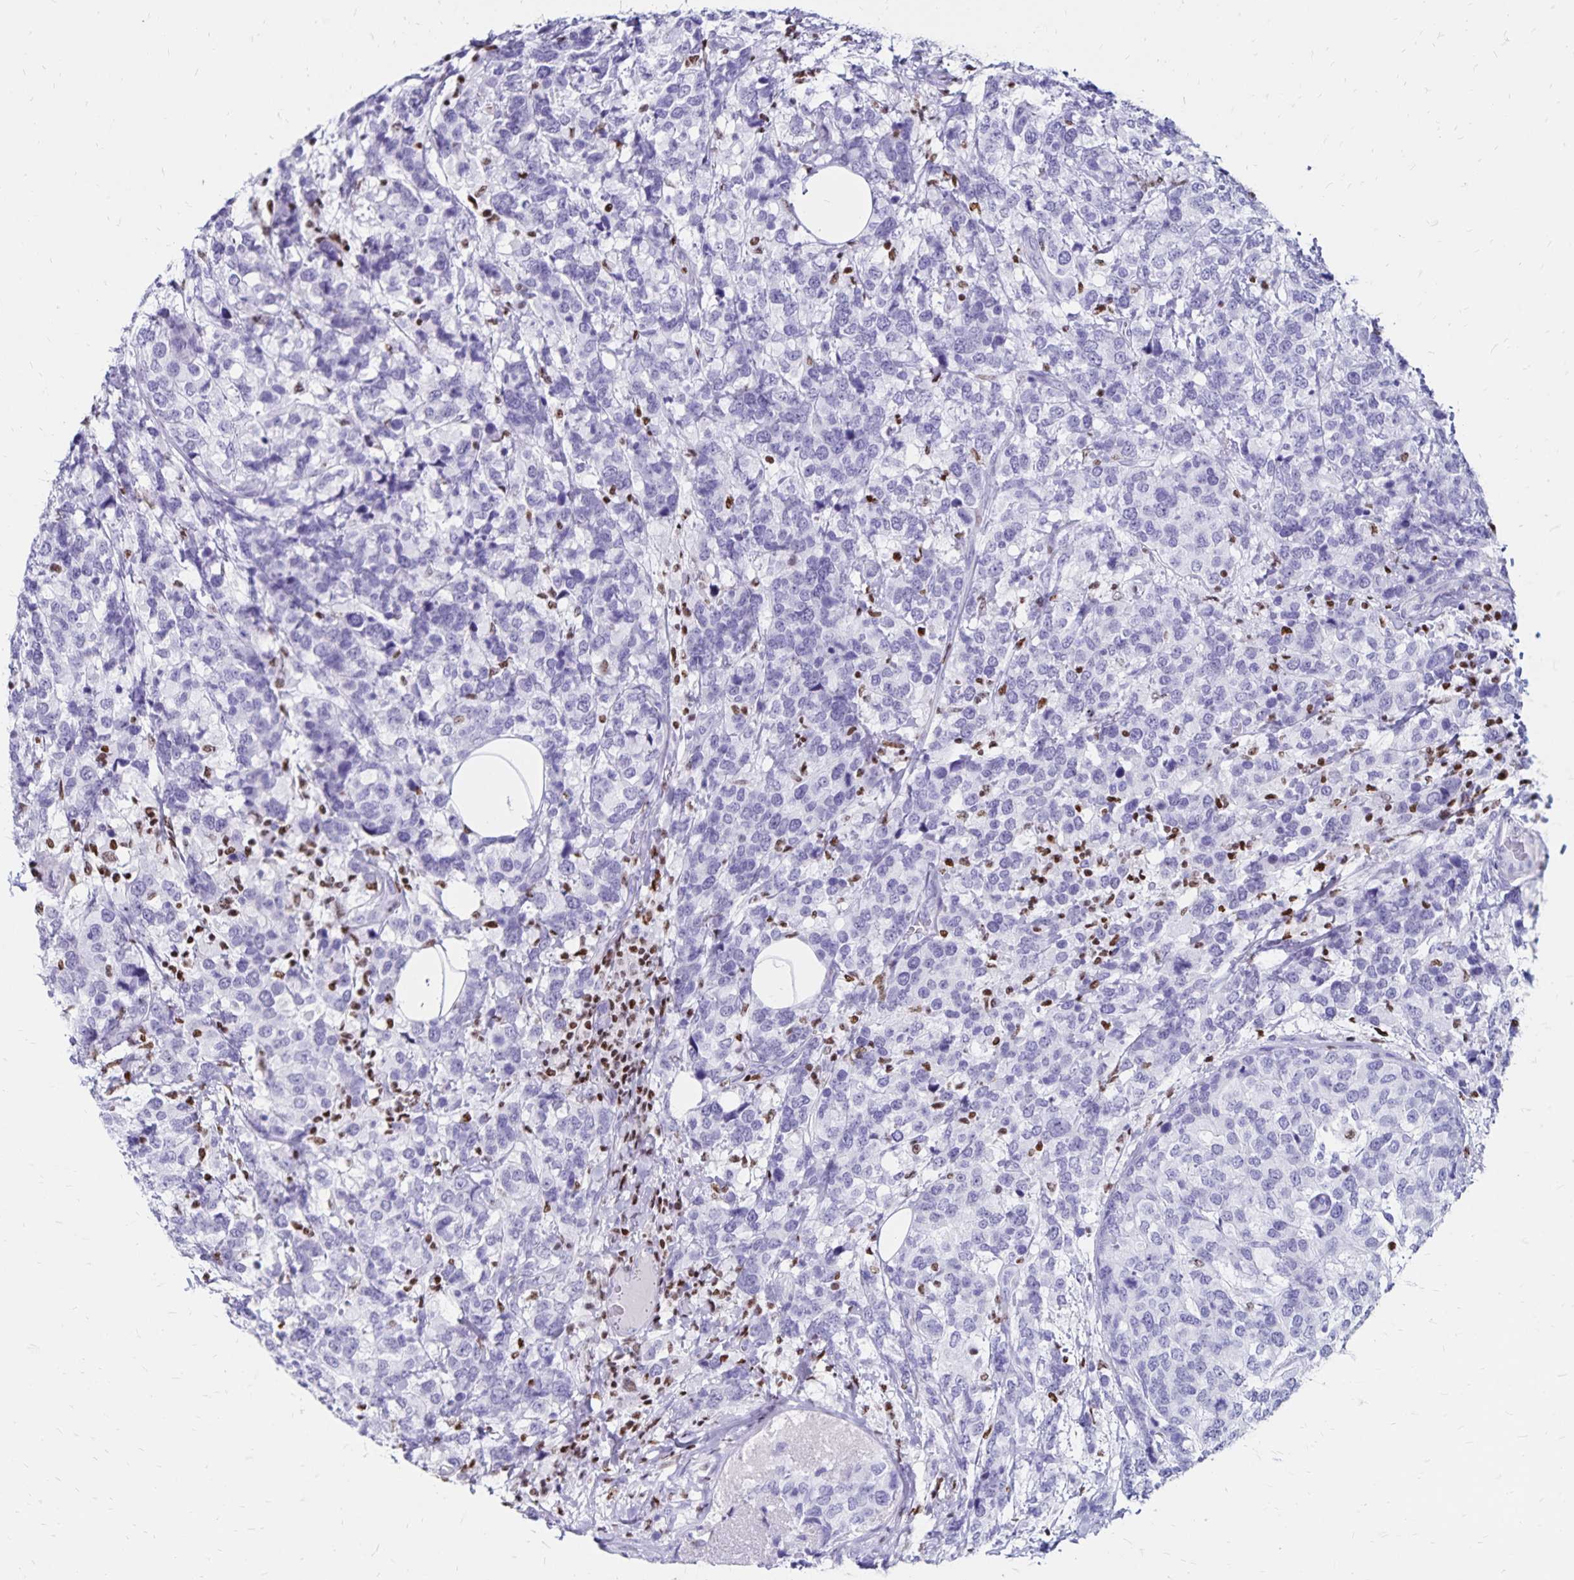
{"staining": {"intensity": "negative", "quantity": "none", "location": "none"}, "tissue": "breast cancer", "cell_type": "Tumor cells", "image_type": "cancer", "snomed": [{"axis": "morphology", "description": "Lobular carcinoma"}, {"axis": "topography", "description": "Breast"}], "caption": "DAB (3,3'-diaminobenzidine) immunohistochemical staining of human breast cancer (lobular carcinoma) displays no significant positivity in tumor cells. (Stains: DAB immunohistochemistry with hematoxylin counter stain, Microscopy: brightfield microscopy at high magnification).", "gene": "IKZF1", "patient": {"sex": "female", "age": 59}}